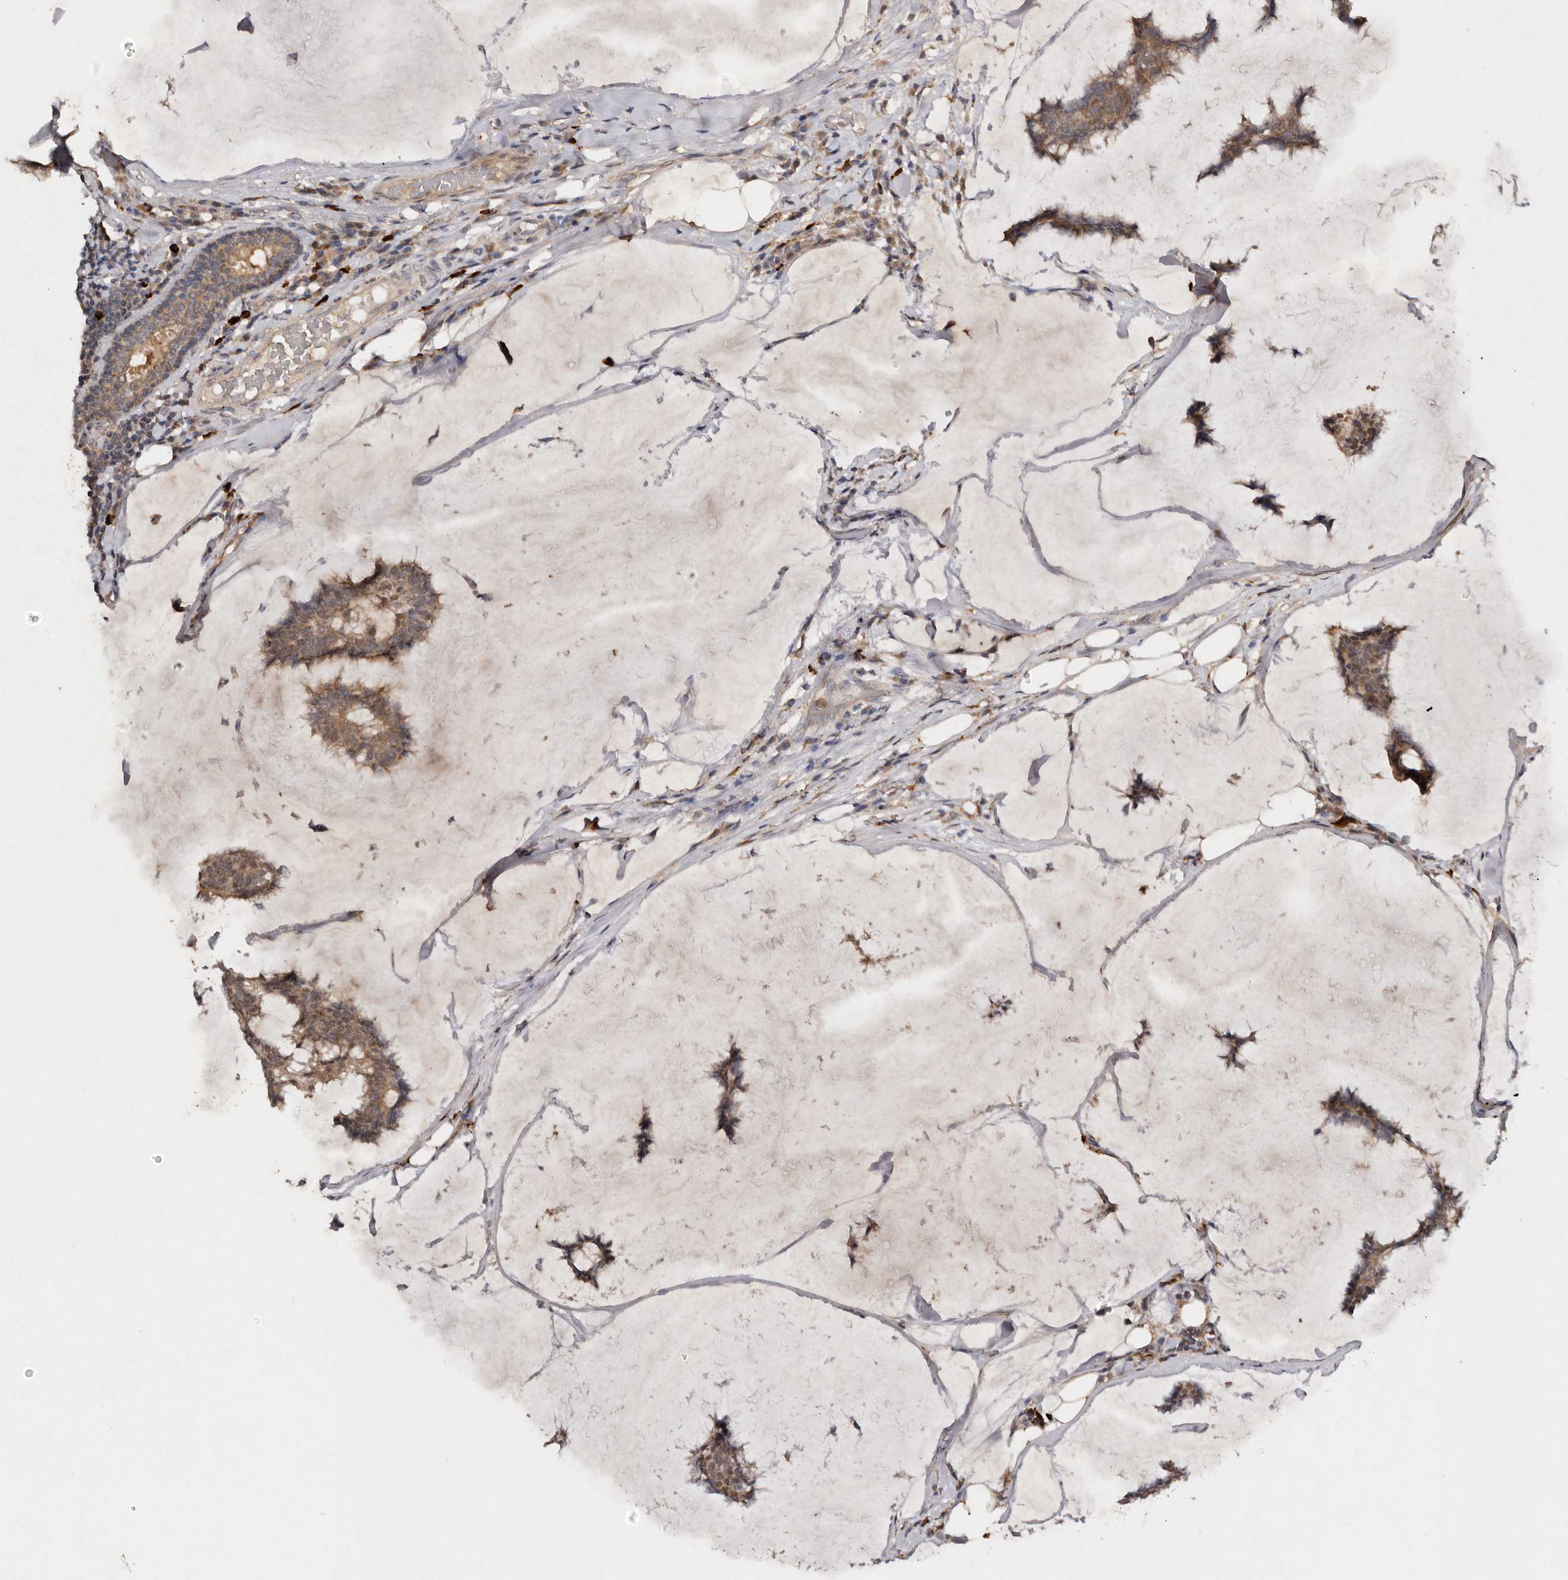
{"staining": {"intensity": "moderate", "quantity": ">75%", "location": "cytoplasmic/membranous"}, "tissue": "breast cancer", "cell_type": "Tumor cells", "image_type": "cancer", "snomed": [{"axis": "morphology", "description": "Duct carcinoma"}, {"axis": "topography", "description": "Breast"}], "caption": "Protein expression analysis of human breast intraductal carcinoma reveals moderate cytoplasmic/membranous expression in approximately >75% of tumor cells.", "gene": "EDEM1", "patient": {"sex": "female", "age": 93}}